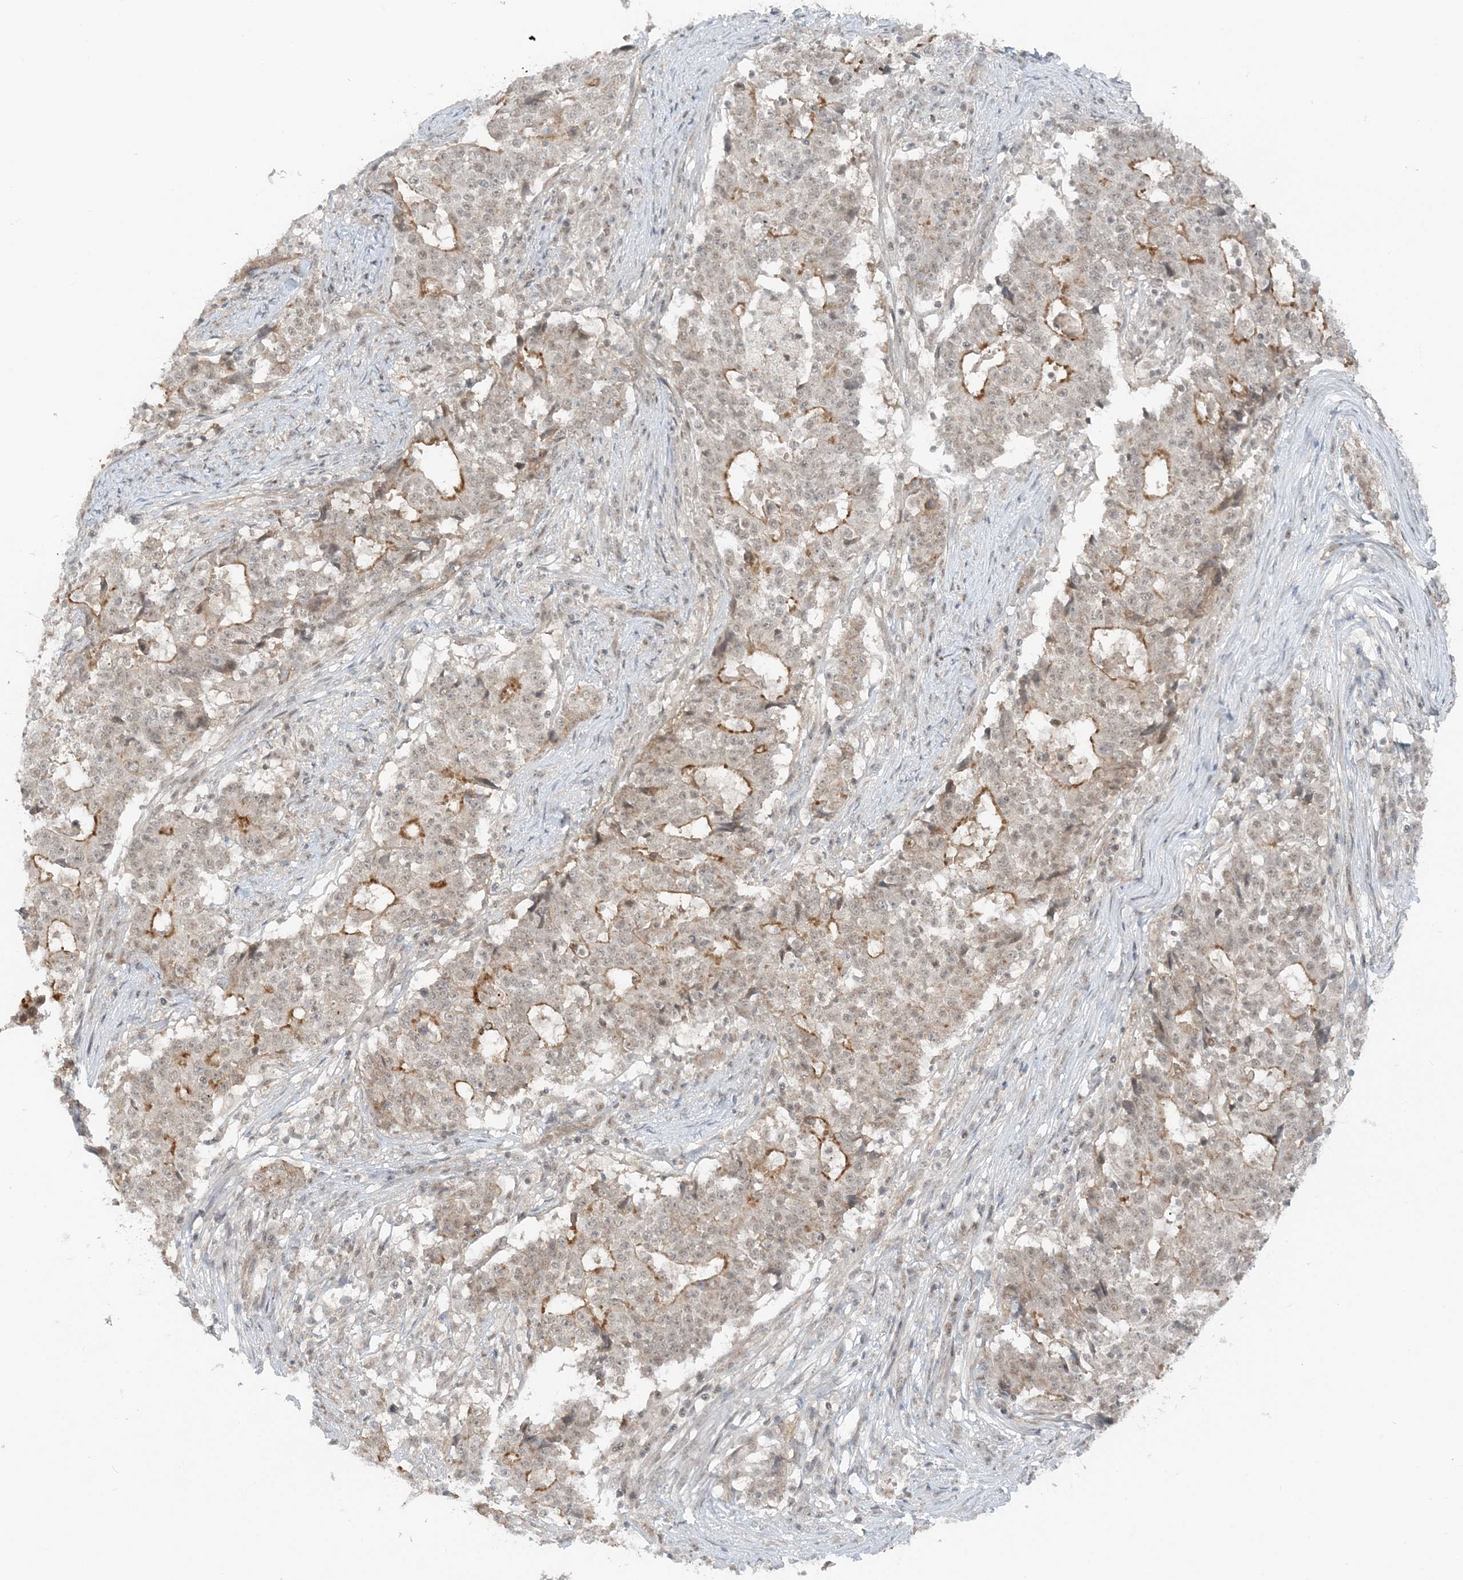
{"staining": {"intensity": "moderate", "quantity": "<25%", "location": "cytoplasmic/membranous"}, "tissue": "stomach cancer", "cell_type": "Tumor cells", "image_type": "cancer", "snomed": [{"axis": "morphology", "description": "Adenocarcinoma, NOS"}, {"axis": "topography", "description": "Stomach"}], "caption": "Stomach adenocarcinoma stained for a protein demonstrates moderate cytoplasmic/membranous positivity in tumor cells.", "gene": "ATP11A", "patient": {"sex": "male", "age": 59}}